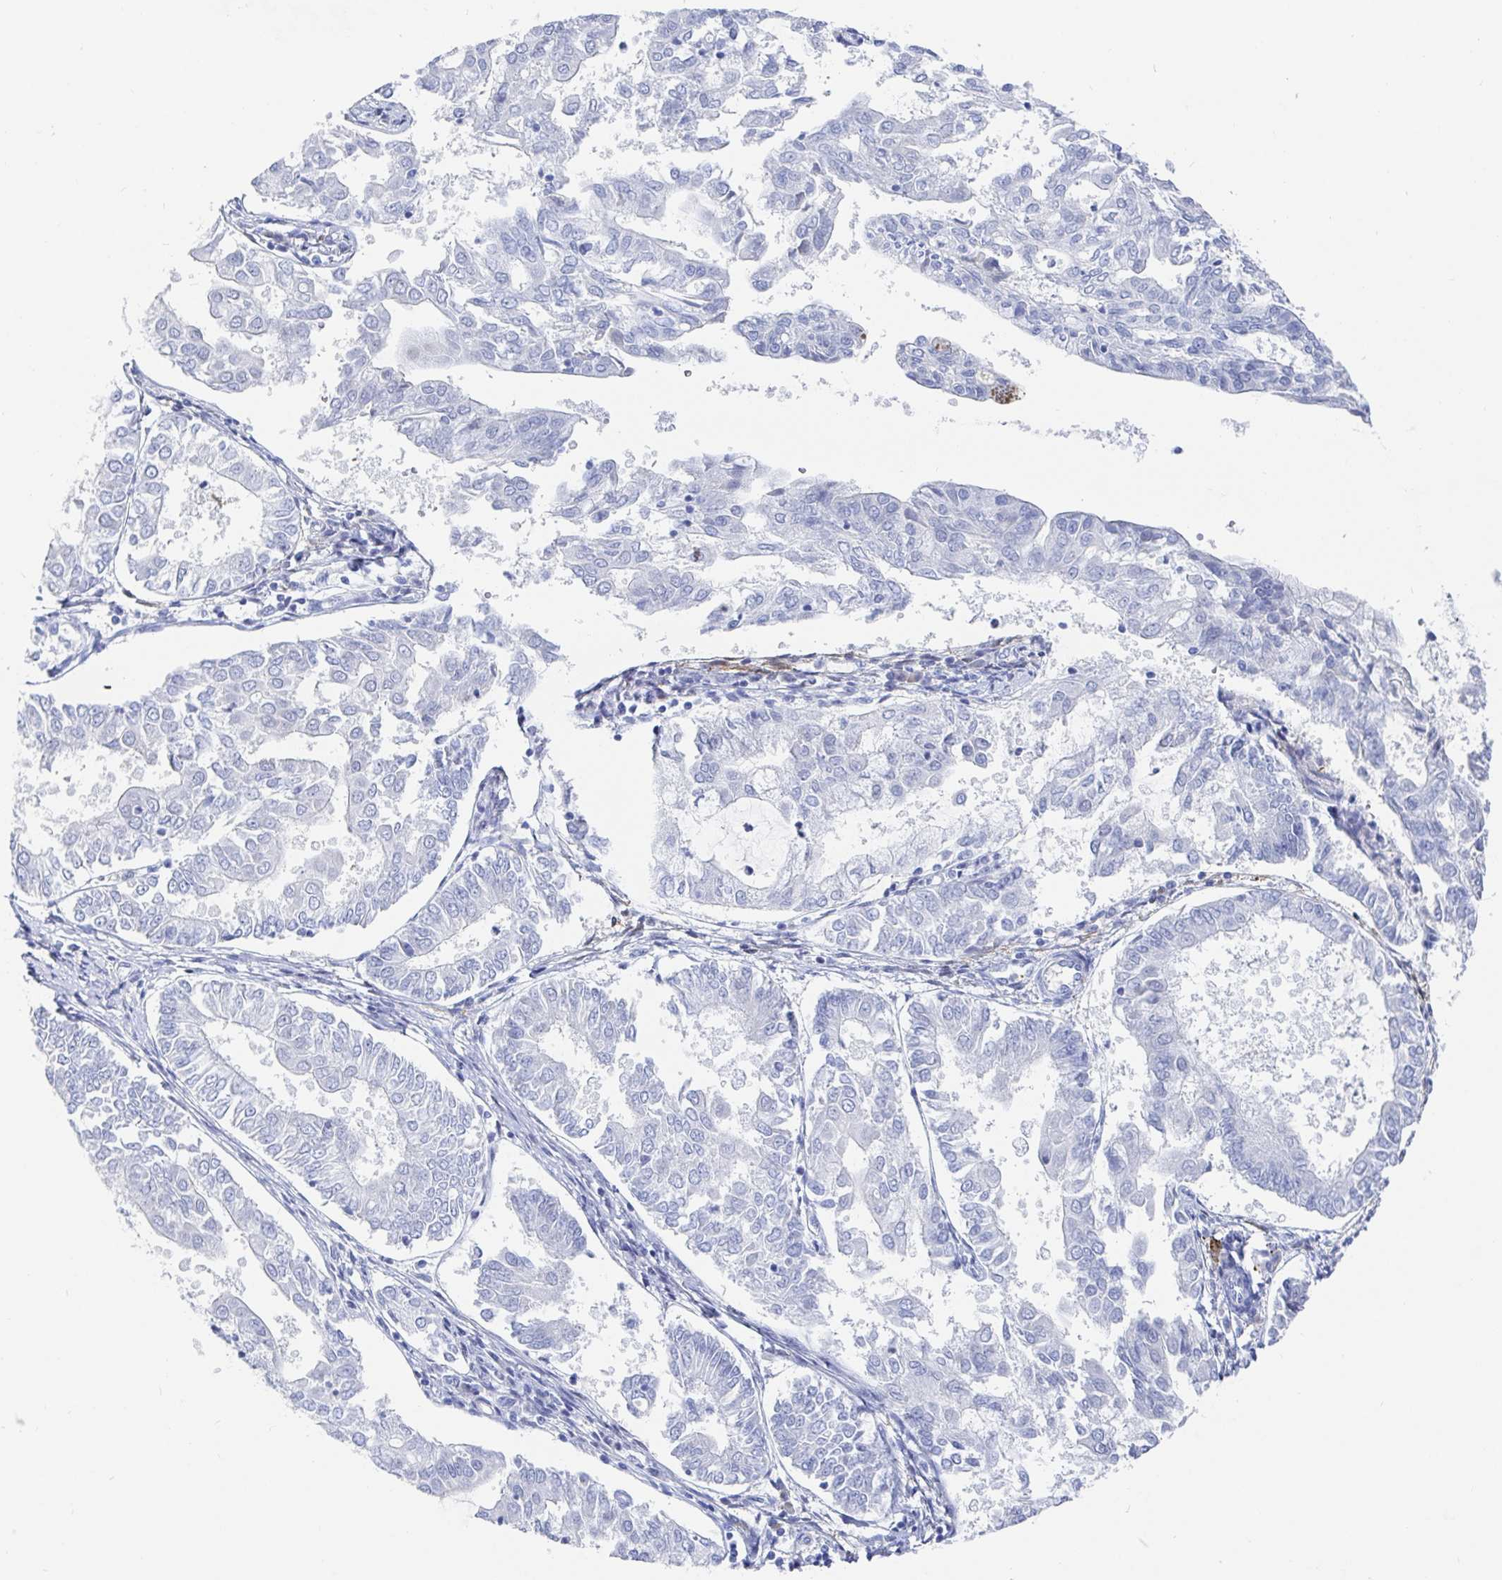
{"staining": {"intensity": "negative", "quantity": "none", "location": "none"}, "tissue": "endometrial cancer", "cell_type": "Tumor cells", "image_type": "cancer", "snomed": [{"axis": "morphology", "description": "Adenocarcinoma, NOS"}, {"axis": "topography", "description": "Endometrium"}], "caption": "This is an immunohistochemistry (IHC) photomicrograph of endometrial adenocarcinoma. There is no expression in tumor cells.", "gene": "OR2A4", "patient": {"sex": "female", "age": 68}}